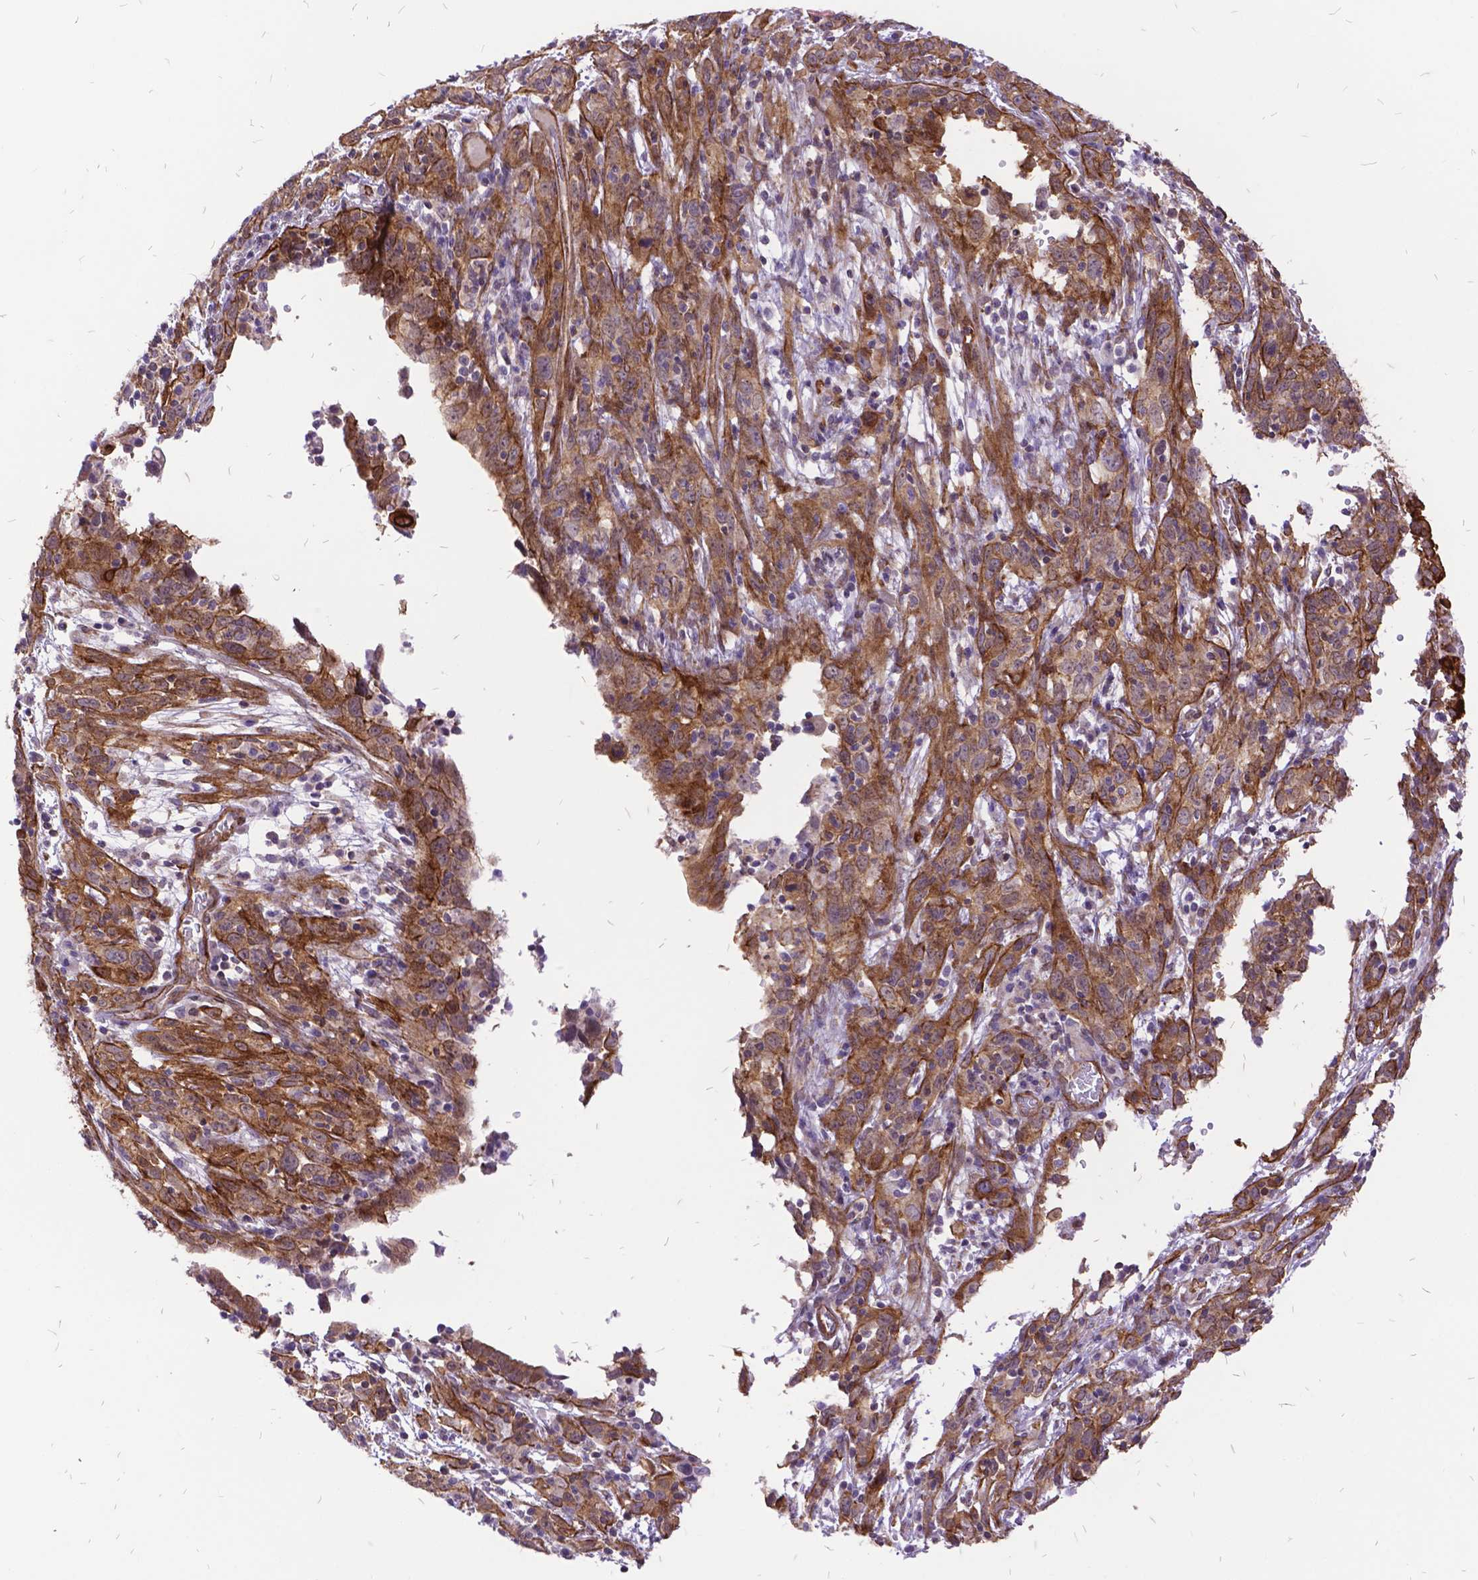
{"staining": {"intensity": "moderate", "quantity": ">75%", "location": "cytoplasmic/membranous"}, "tissue": "cervical cancer", "cell_type": "Tumor cells", "image_type": "cancer", "snomed": [{"axis": "morphology", "description": "Adenocarcinoma, NOS"}, {"axis": "topography", "description": "Cervix"}], "caption": "The micrograph shows immunohistochemical staining of cervical cancer (adenocarcinoma). There is moderate cytoplasmic/membranous expression is identified in about >75% of tumor cells.", "gene": "GRB7", "patient": {"sex": "female", "age": 40}}